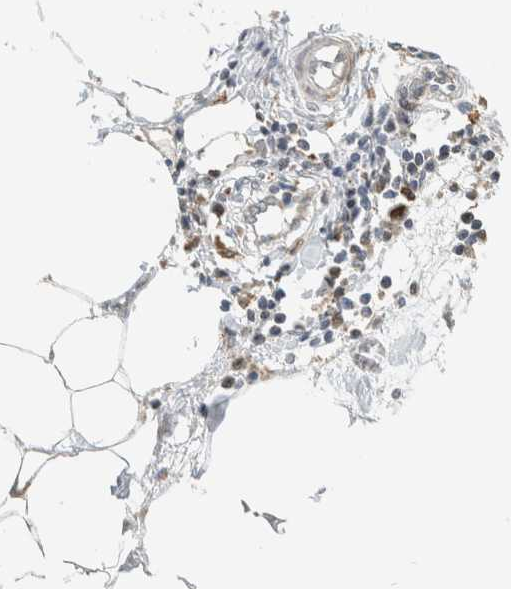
{"staining": {"intensity": "negative", "quantity": "none", "location": "none"}, "tissue": "adipose tissue", "cell_type": "Adipocytes", "image_type": "normal", "snomed": [{"axis": "morphology", "description": "Normal tissue, NOS"}, {"axis": "morphology", "description": "Adenocarcinoma, NOS"}, {"axis": "topography", "description": "Colon"}, {"axis": "topography", "description": "Peripheral nerve tissue"}], "caption": "DAB (3,3'-diaminobenzidine) immunohistochemical staining of normal human adipose tissue displays no significant expression in adipocytes.", "gene": "CAPG", "patient": {"sex": "male", "age": 14}}